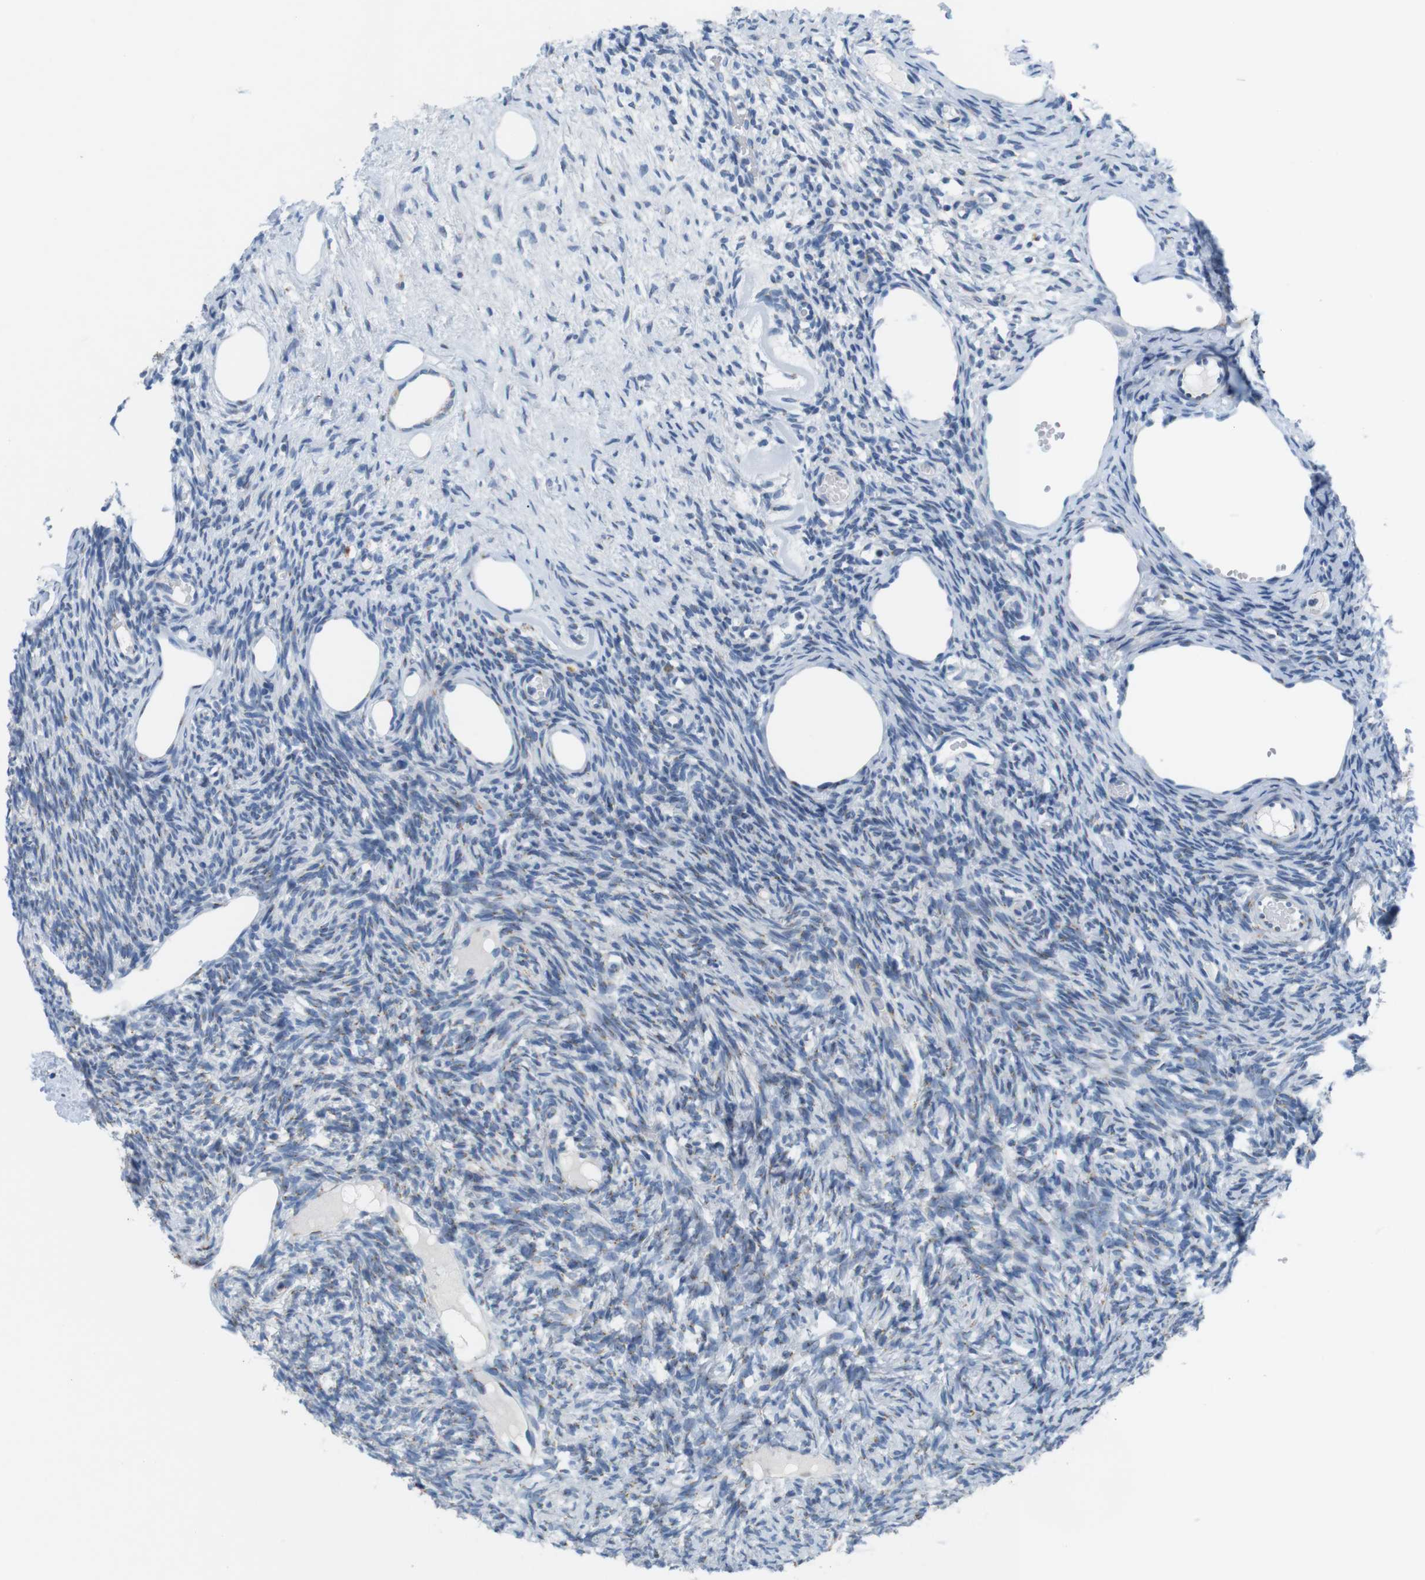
{"staining": {"intensity": "weak", "quantity": "<25%", "location": "cytoplasmic/membranous"}, "tissue": "ovary", "cell_type": "Ovarian stroma cells", "image_type": "normal", "snomed": [{"axis": "morphology", "description": "Normal tissue, NOS"}, {"axis": "topography", "description": "Ovary"}], "caption": "This is an immunohistochemistry (IHC) image of benign human ovary. There is no expression in ovarian stroma cells.", "gene": "GOLGA2", "patient": {"sex": "female", "age": 33}}